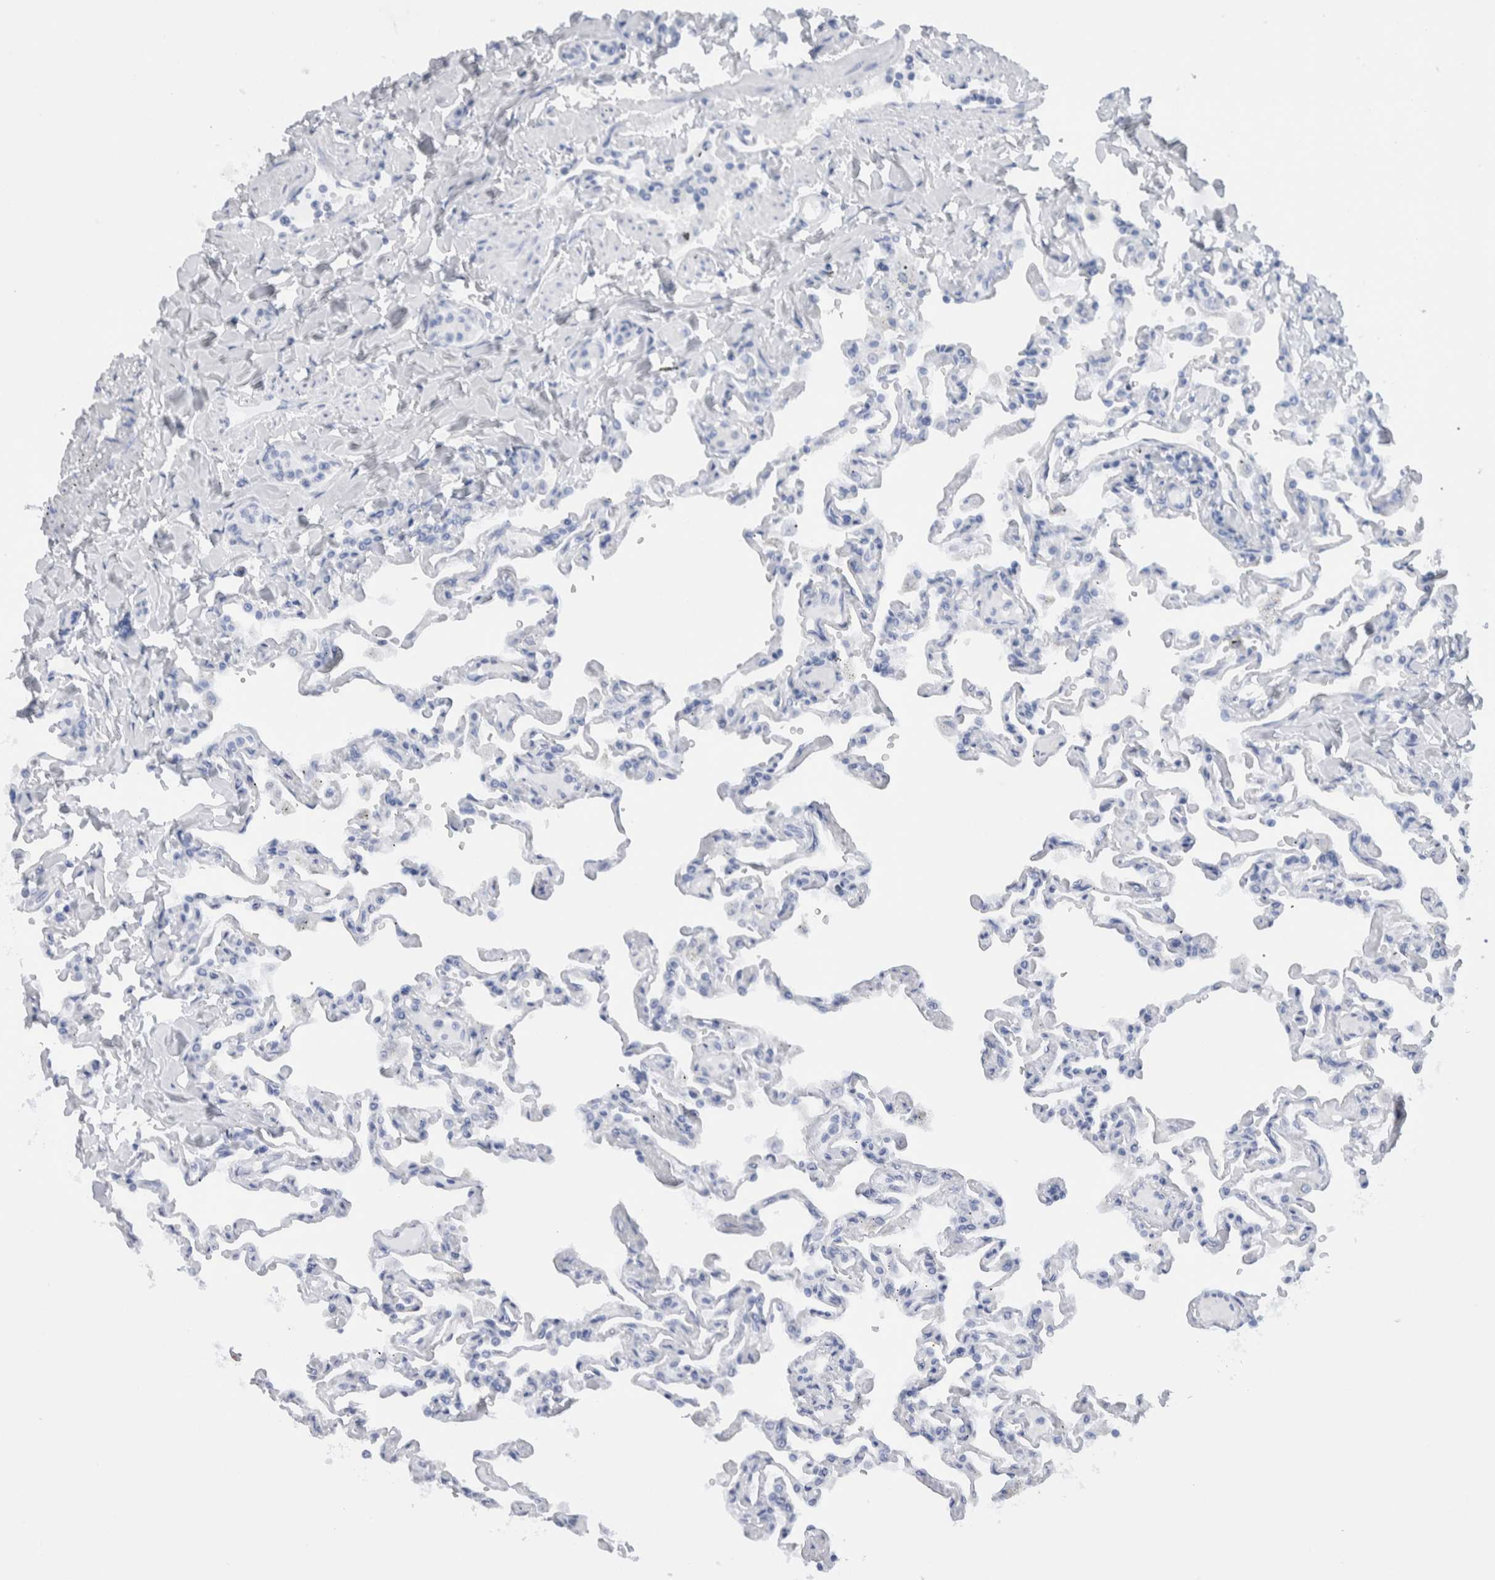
{"staining": {"intensity": "negative", "quantity": "none", "location": "none"}, "tissue": "lung", "cell_type": "Alveolar cells", "image_type": "normal", "snomed": [{"axis": "morphology", "description": "Normal tissue, NOS"}, {"axis": "topography", "description": "Lung"}], "caption": "Alveolar cells show no significant expression in benign lung. (DAB (3,3'-diaminobenzidine) immunohistochemistry (IHC), high magnification).", "gene": "METRNL", "patient": {"sex": "male", "age": 21}}